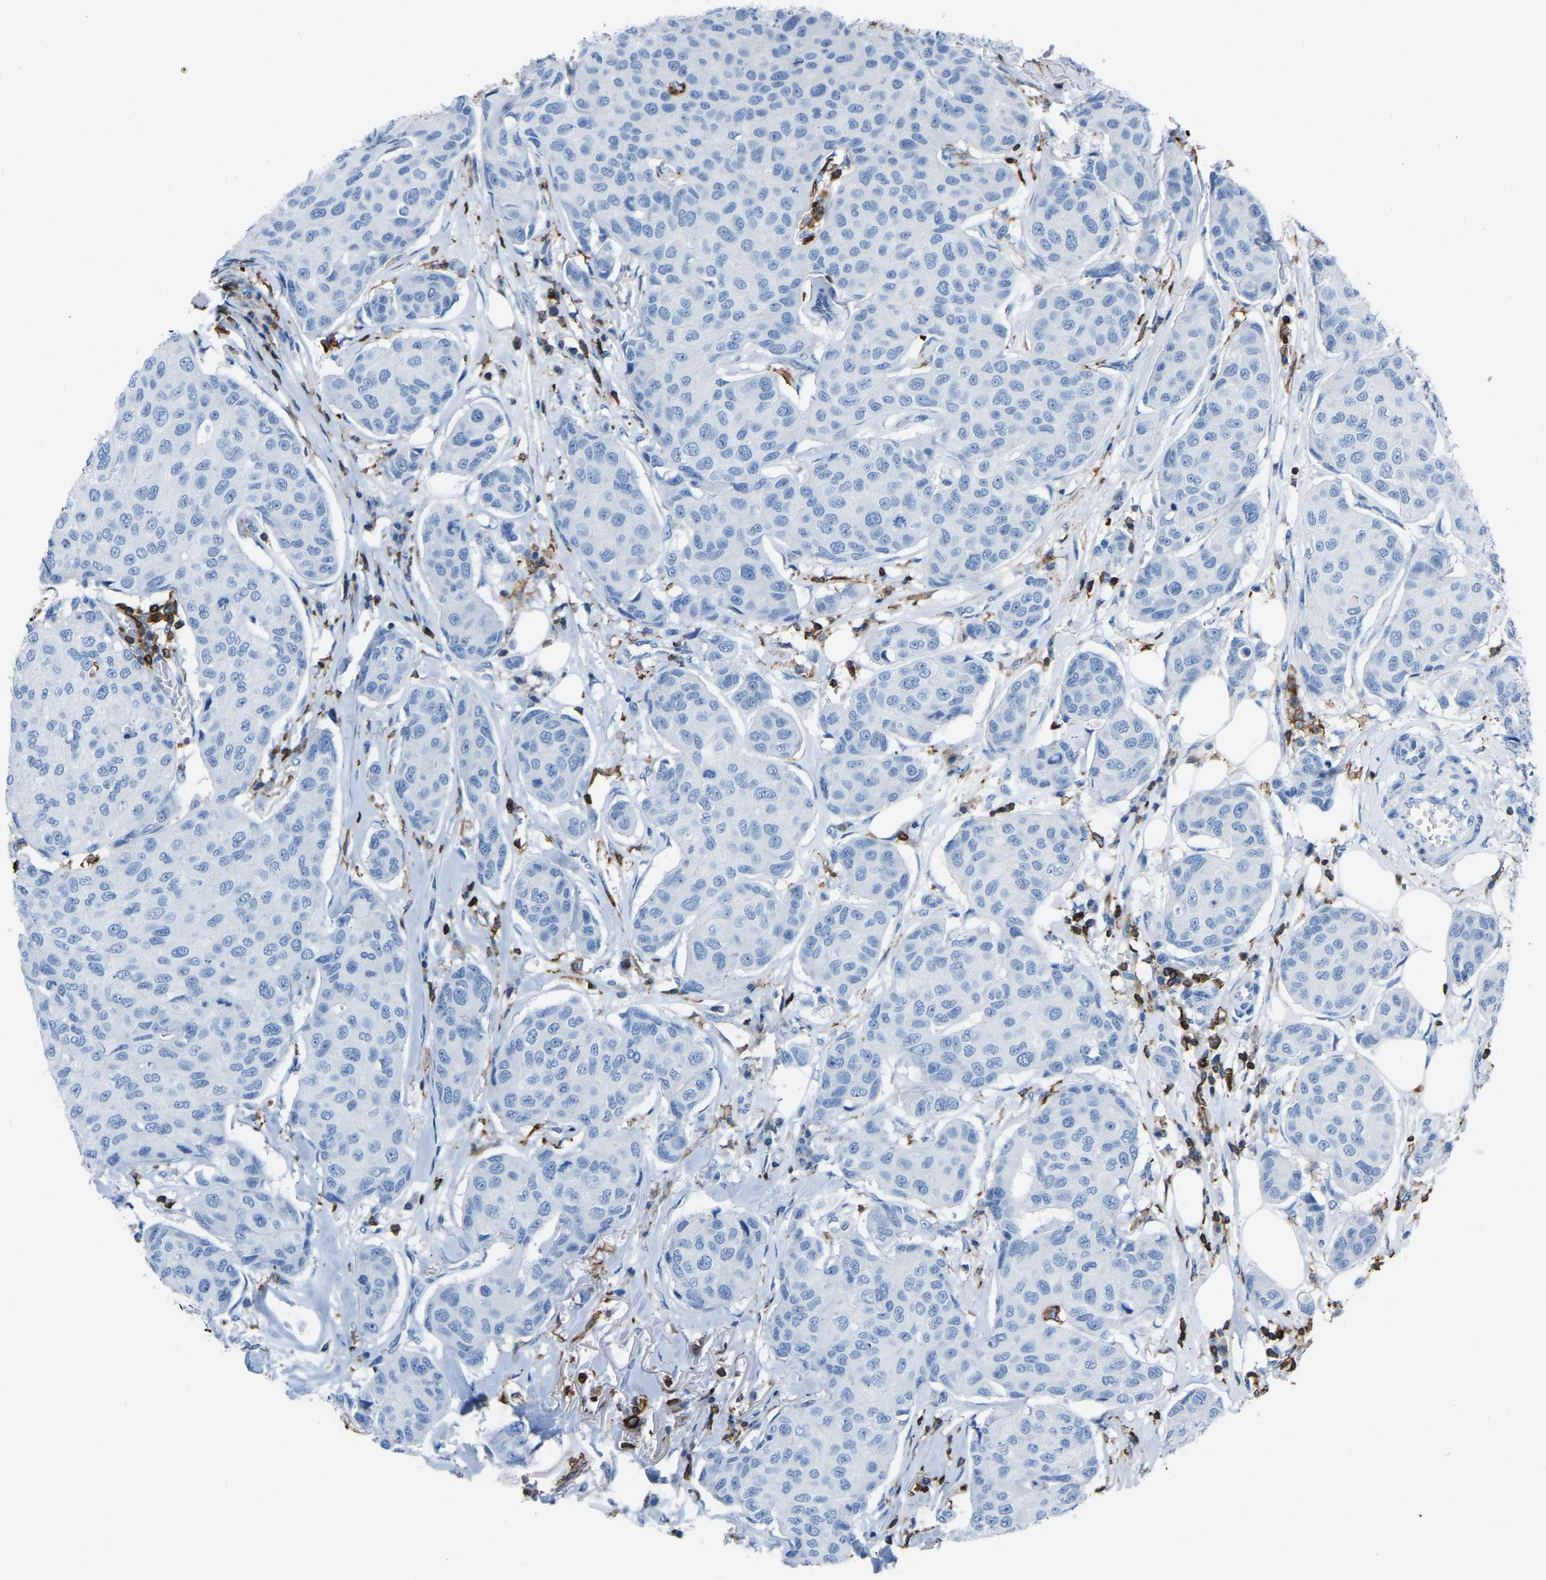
{"staining": {"intensity": "negative", "quantity": "none", "location": "none"}, "tissue": "breast cancer", "cell_type": "Tumor cells", "image_type": "cancer", "snomed": [{"axis": "morphology", "description": "Duct carcinoma"}, {"axis": "topography", "description": "Breast"}], "caption": "DAB immunohistochemical staining of infiltrating ductal carcinoma (breast) exhibits no significant expression in tumor cells. (Stains: DAB (3,3'-diaminobenzidine) immunohistochemistry (IHC) with hematoxylin counter stain, Microscopy: brightfield microscopy at high magnification).", "gene": "LSP1", "patient": {"sex": "female", "age": 80}}